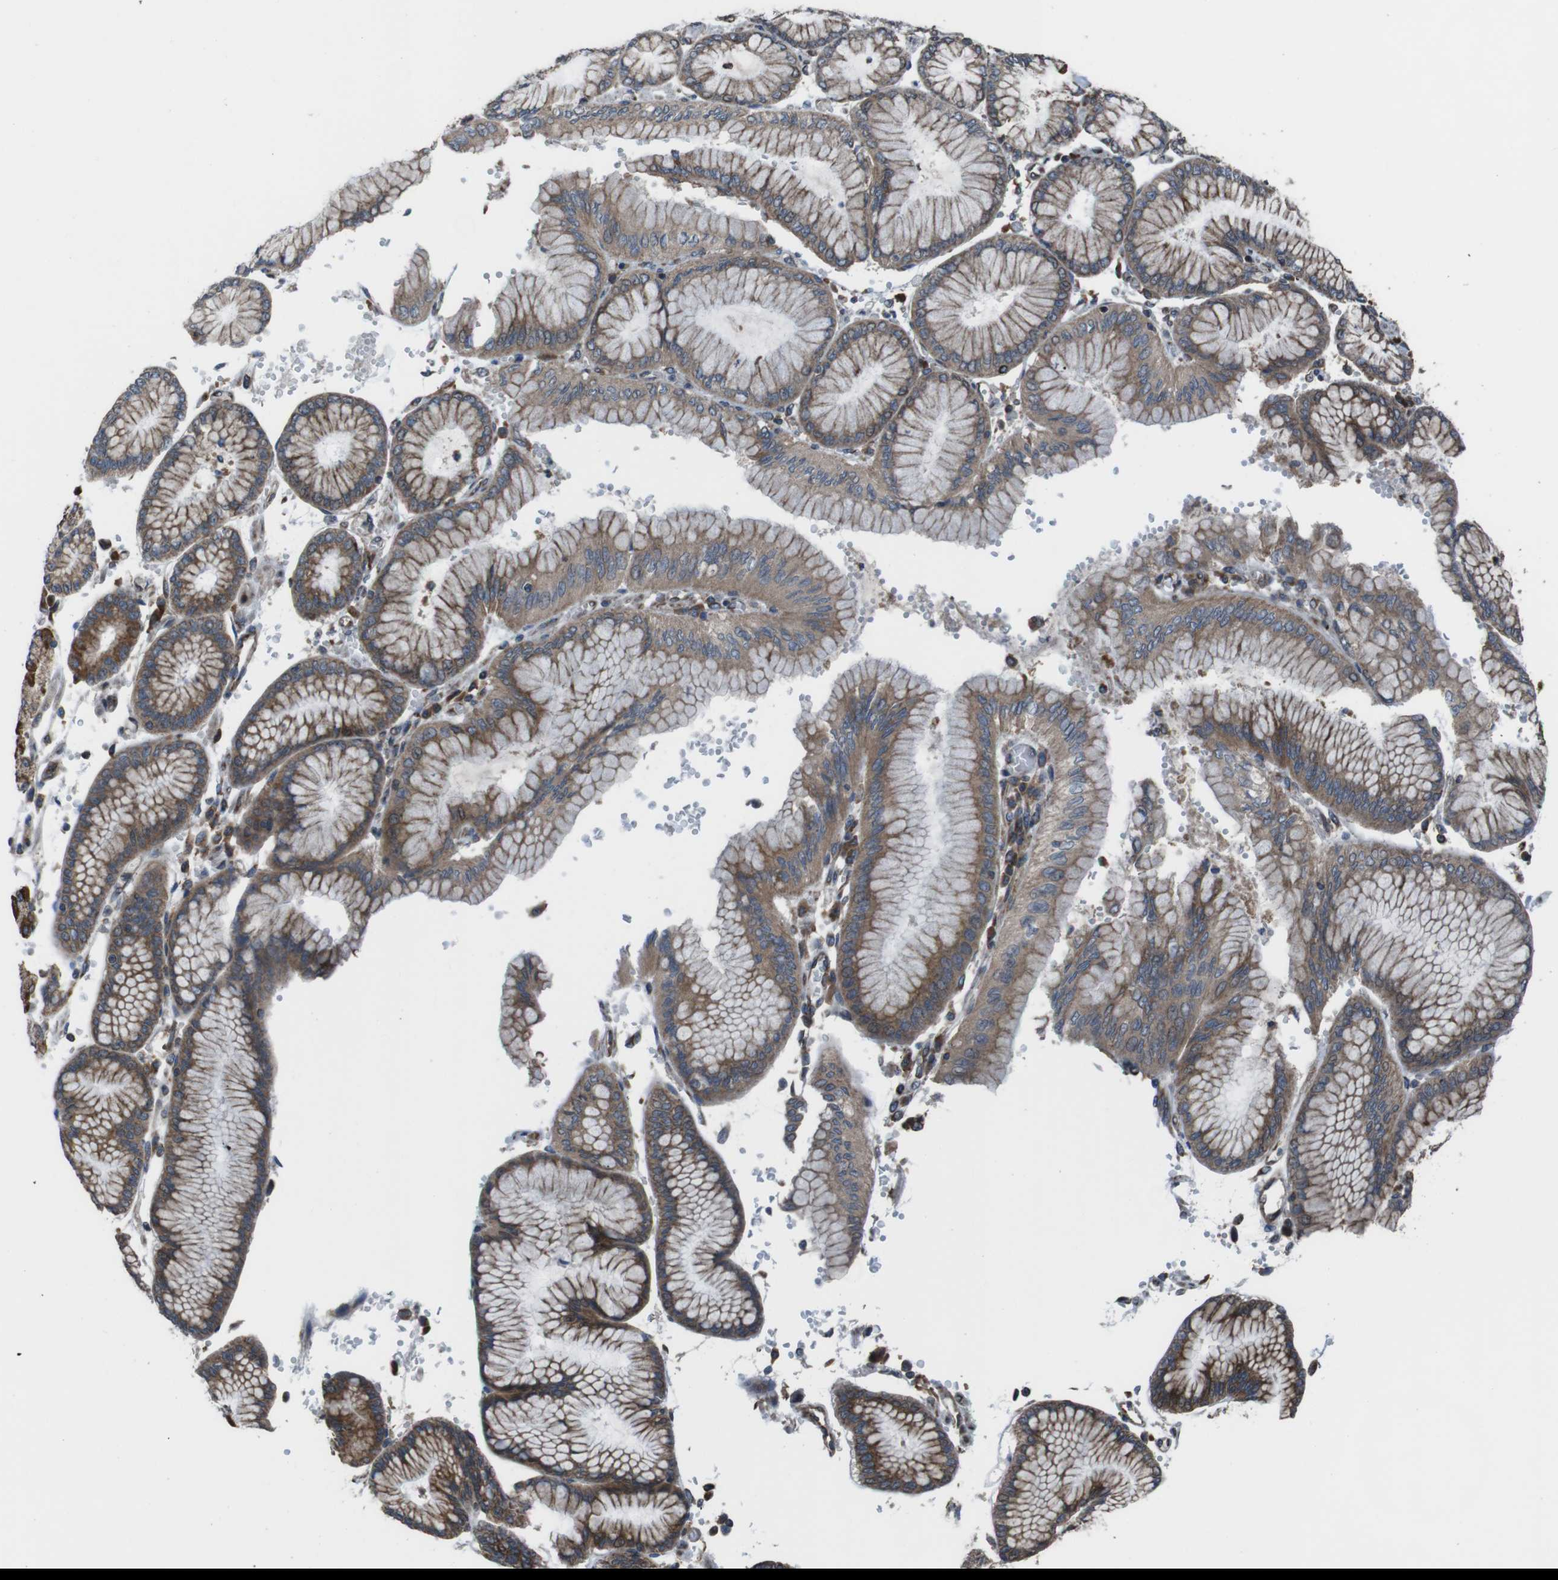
{"staining": {"intensity": "moderate", "quantity": ">75%", "location": "cytoplasmic/membranous"}, "tissue": "stomach cancer", "cell_type": "Tumor cells", "image_type": "cancer", "snomed": [{"axis": "morphology", "description": "Adenocarcinoma, NOS"}, {"axis": "topography", "description": "Stomach"}], "caption": "Human stomach adenocarcinoma stained with a brown dye demonstrates moderate cytoplasmic/membranous positive staining in about >75% of tumor cells.", "gene": "GIMAP8", "patient": {"sex": "male", "age": 76}}